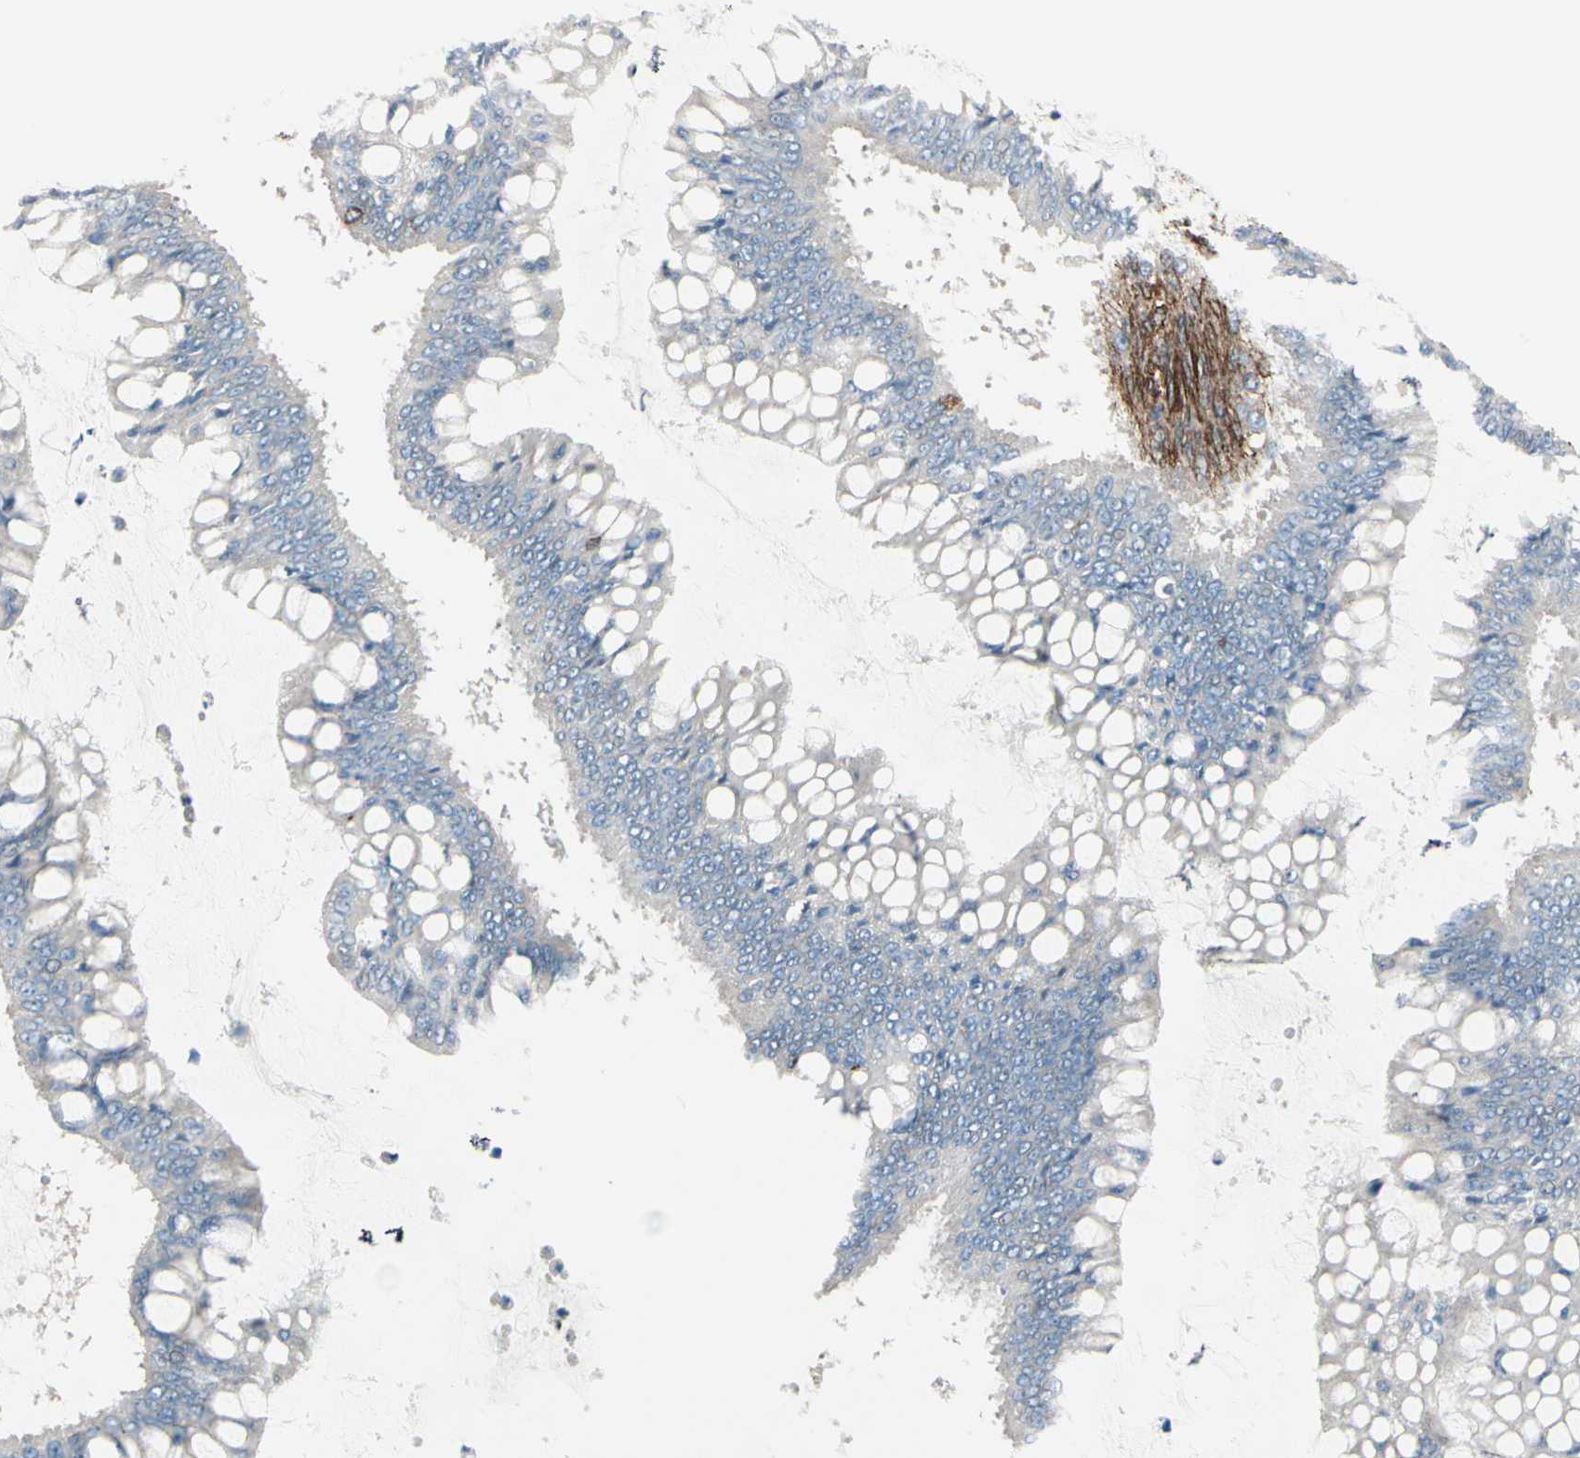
{"staining": {"intensity": "negative", "quantity": "none", "location": "none"}, "tissue": "ovarian cancer", "cell_type": "Tumor cells", "image_type": "cancer", "snomed": [{"axis": "morphology", "description": "Cystadenocarcinoma, mucinous, NOS"}, {"axis": "topography", "description": "Ovary"}], "caption": "This is a histopathology image of immunohistochemistry staining of mucinous cystadenocarcinoma (ovarian), which shows no staining in tumor cells.", "gene": "CALD1", "patient": {"sex": "female", "age": 73}}